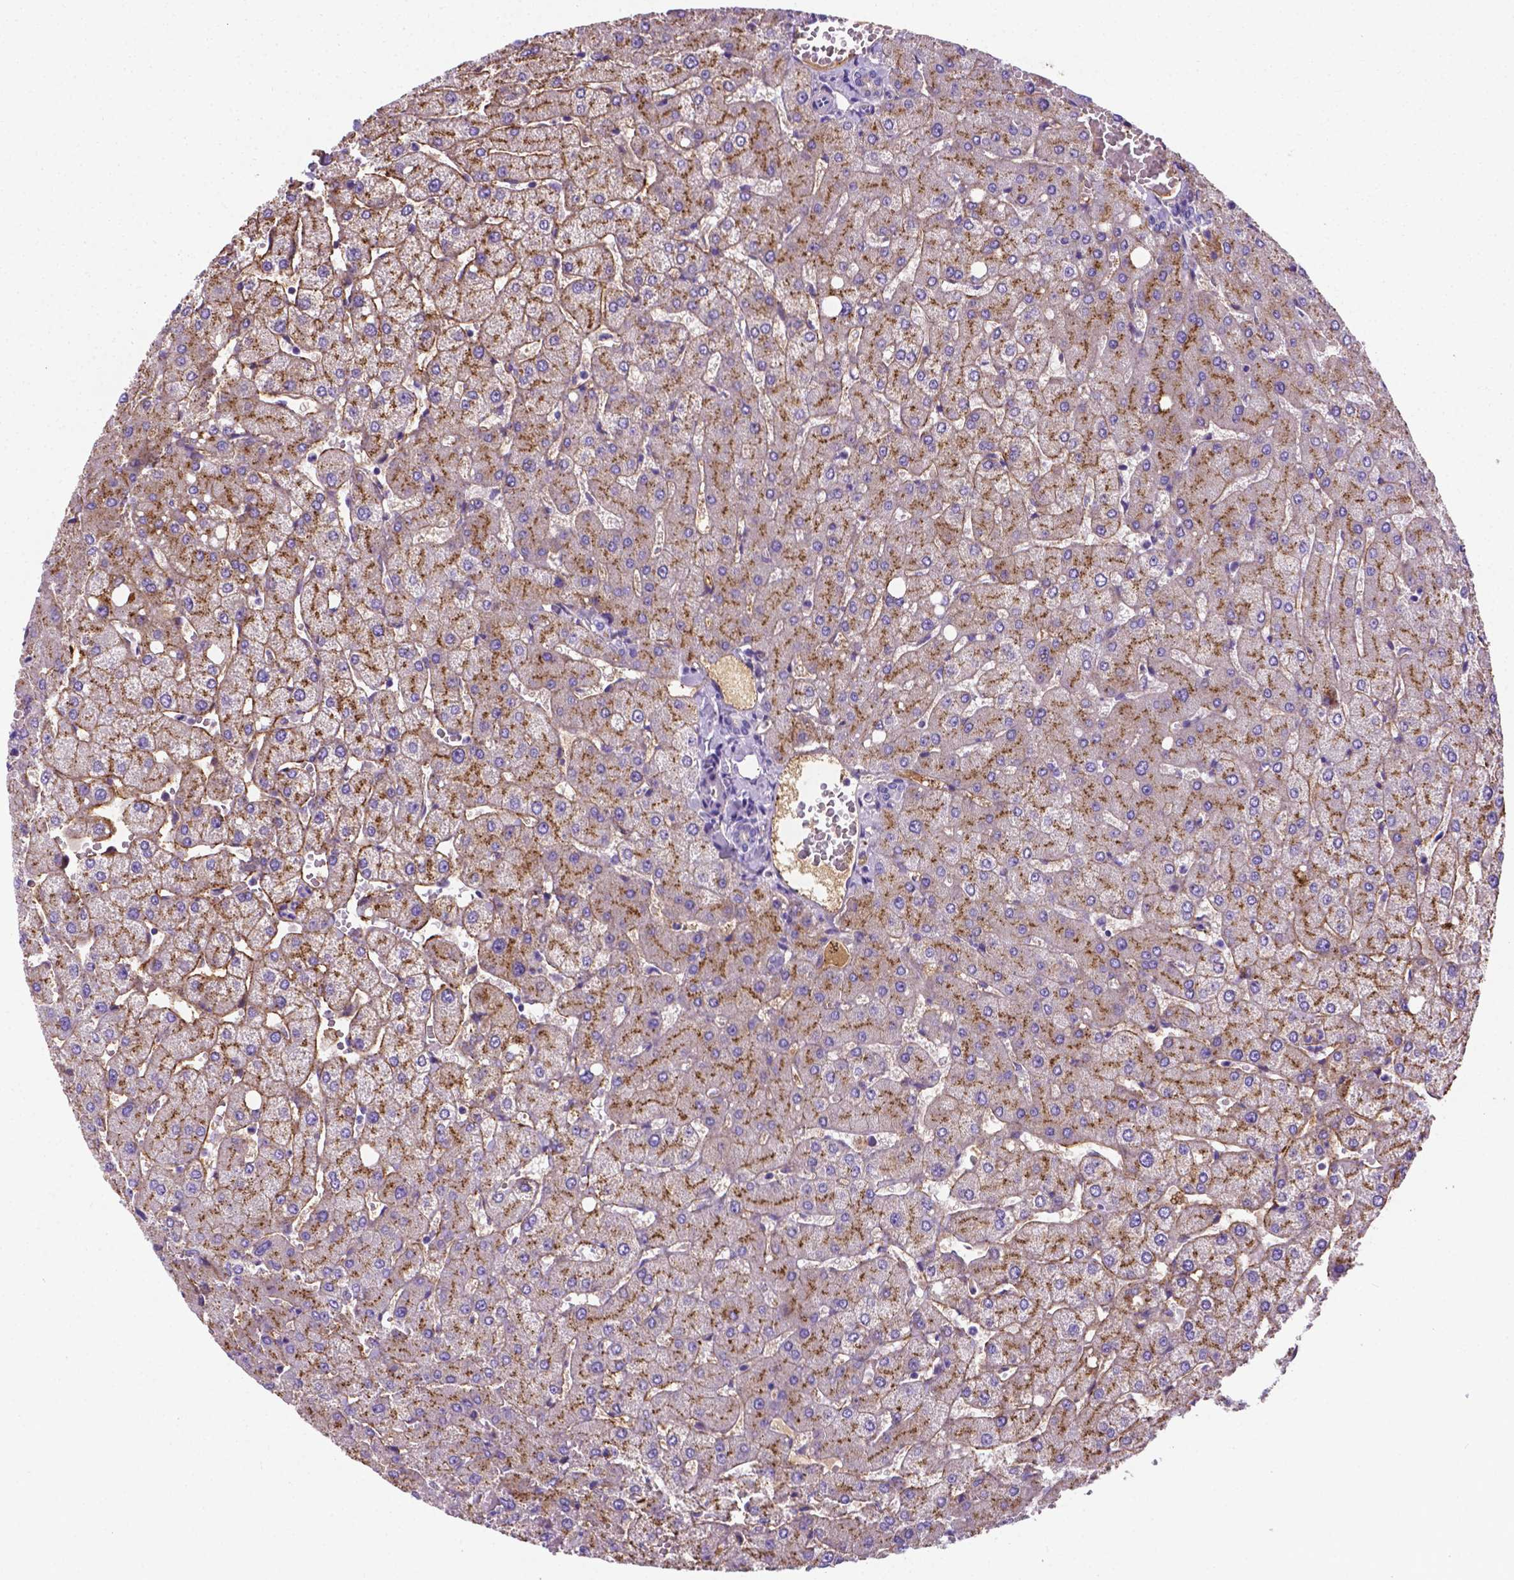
{"staining": {"intensity": "negative", "quantity": "none", "location": "none"}, "tissue": "liver", "cell_type": "Cholangiocytes", "image_type": "normal", "snomed": [{"axis": "morphology", "description": "Normal tissue, NOS"}, {"axis": "topography", "description": "Liver"}], "caption": "The micrograph reveals no significant positivity in cholangiocytes of liver. (DAB (3,3'-diaminobenzidine) IHC with hematoxylin counter stain).", "gene": "APOE", "patient": {"sex": "female", "age": 54}}